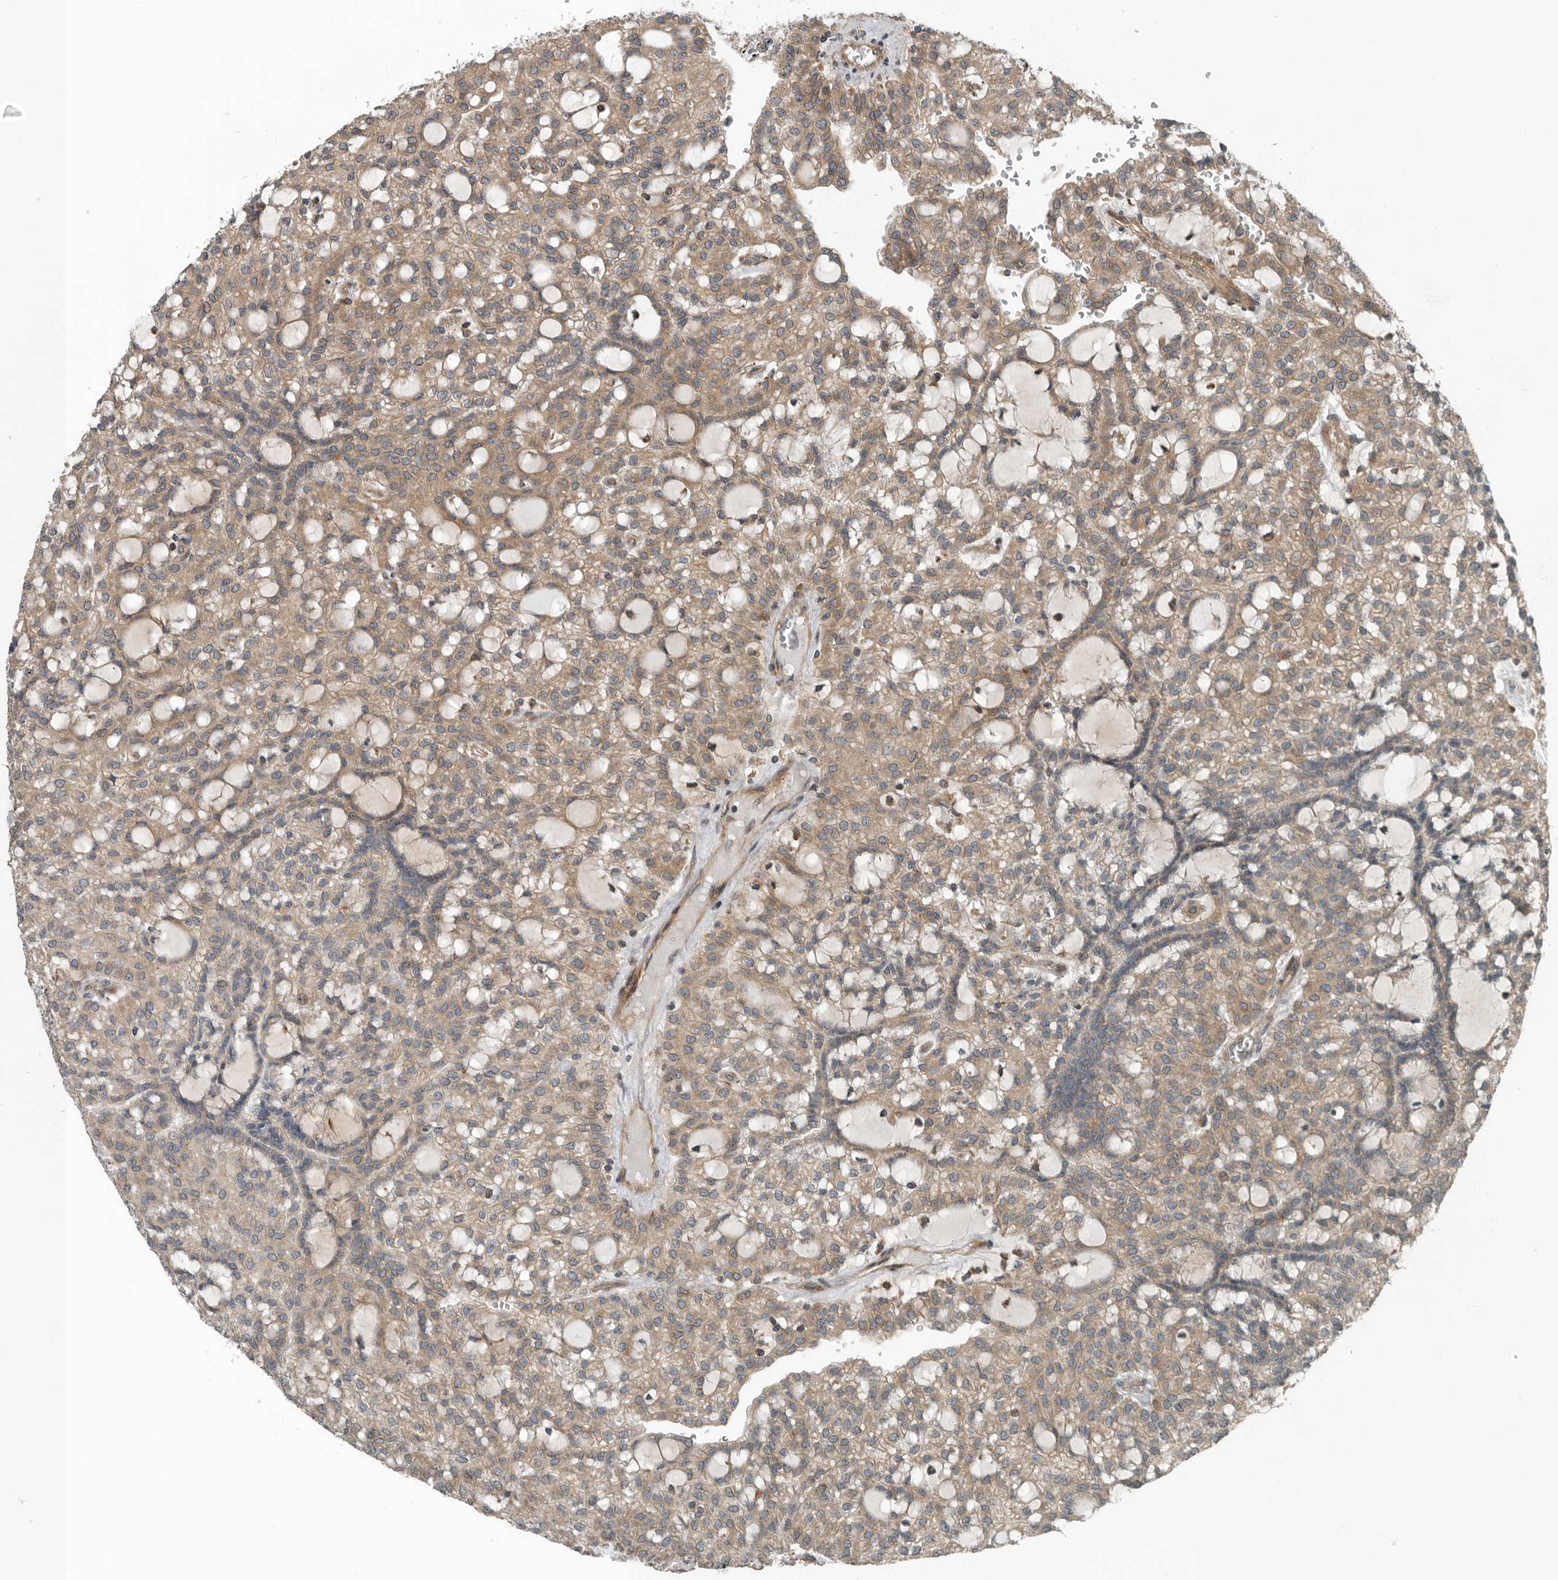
{"staining": {"intensity": "weak", "quantity": ">75%", "location": "cytoplasmic/membranous"}, "tissue": "renal cancer", "cell_type": "Tumor cells", "image_type": "cancer", "snomed": [{"axis": "morphology", "description": "Adenocarcinoma, NOS"}, {"axis": "topography", "description": "Kidney"}], "caption": "A brown stain highlights weak cytoplasmic/membranous positivity of a protein in human renal adenocarcinoma tumor cells.", "gene": "AMFR", "patient": {"sex": "male", "age": 63}}